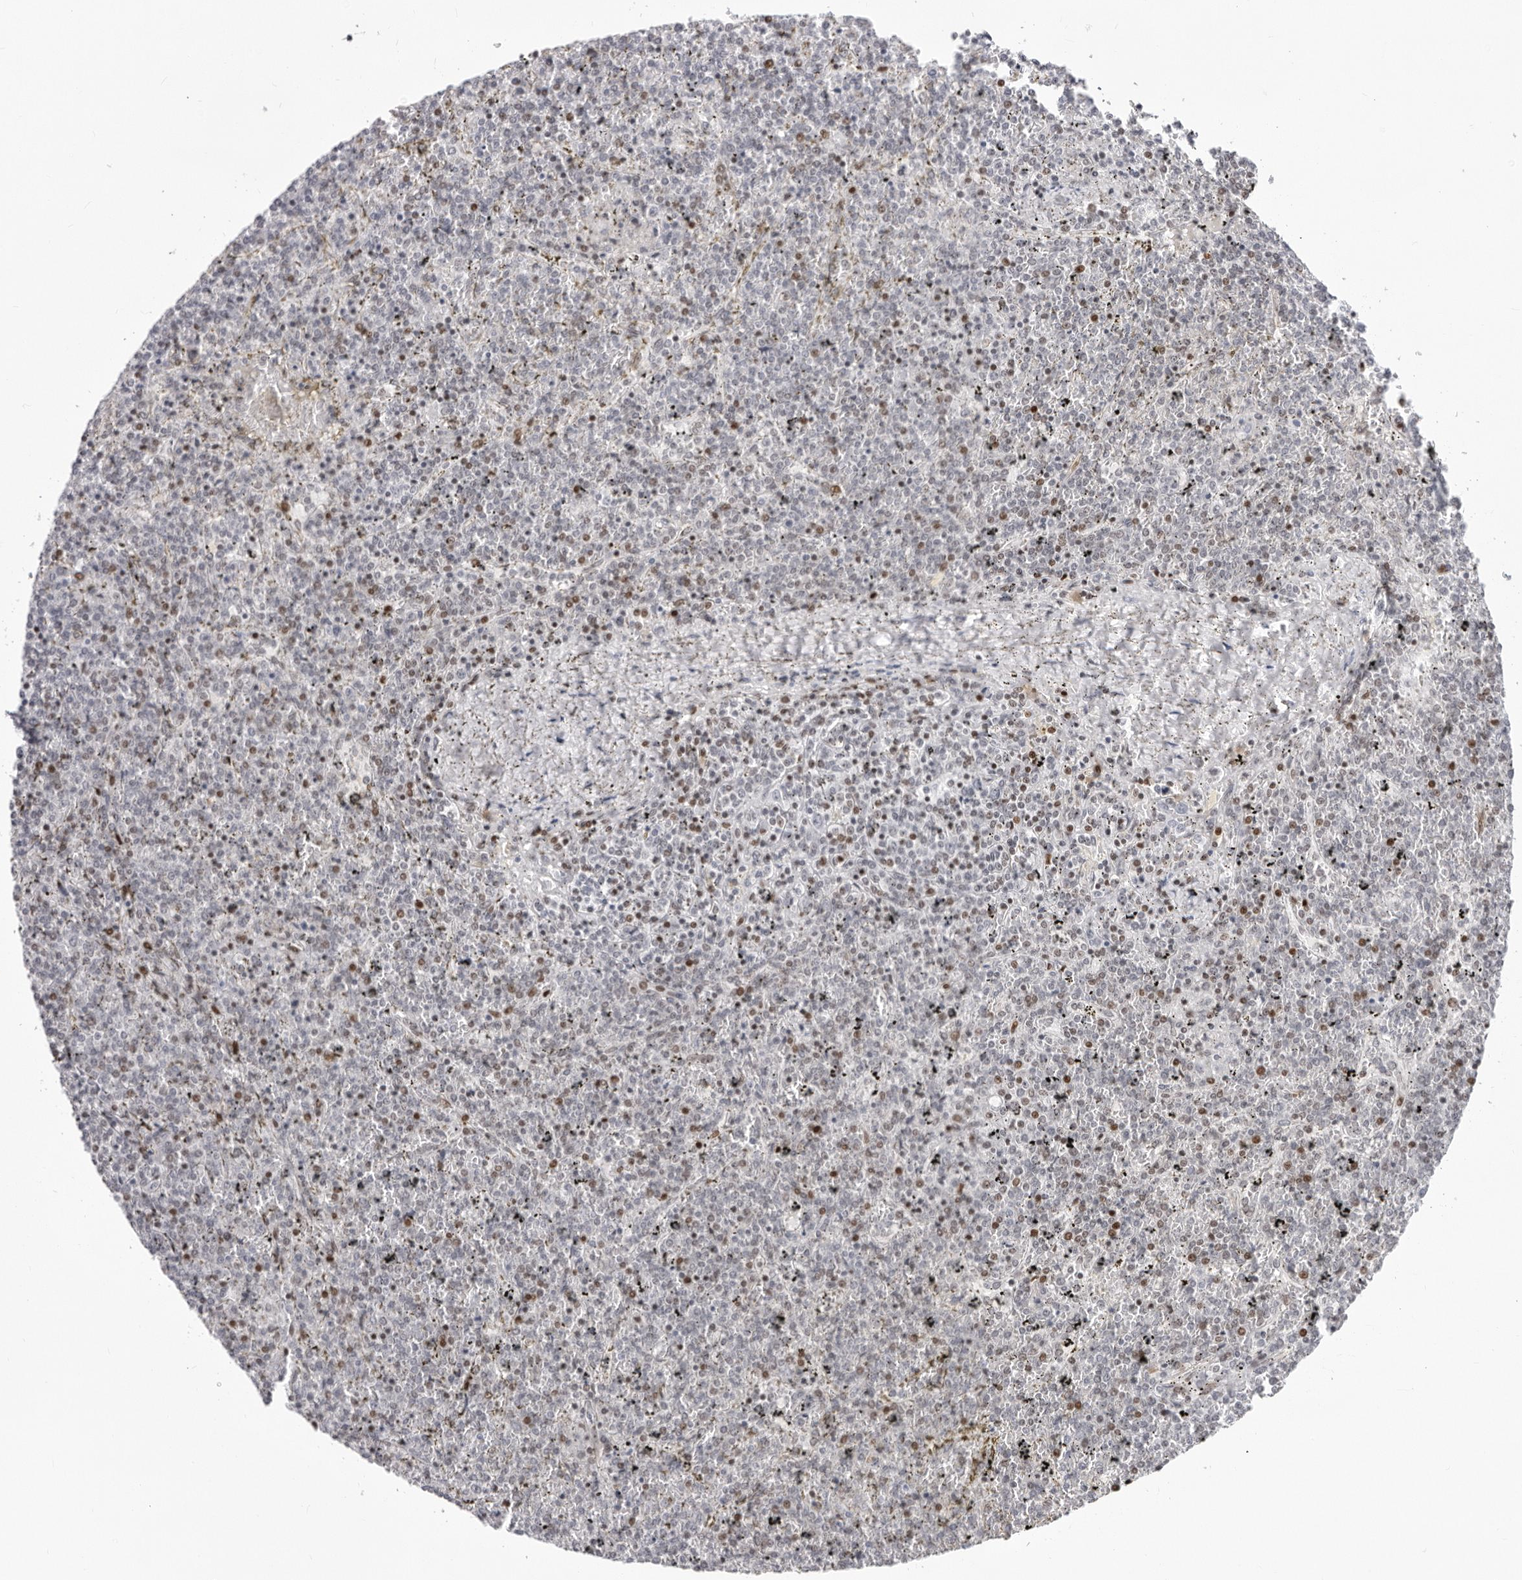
{"staining": {"intensity": "moderate", "quantity": "<25%", "location": "nuclear"}, "tissue": "lymphoma", "cell_type": "Tumor cells", "image_type": "cancer", "snomed": [{"axis": "morphology", "description": "Malignant lymphoma, non-Hodgkin's type, Low grade"}, {"axis": "topography", "description": "Spleen"}], "caption": "Protein positivity by IHC displays moderate nuclear staining in about <25% of tumor cells in malignant lymphoma, non-Hodgkin's type (low-grade).", "gene": "NTPCR", "patient": {"sex": "female", "age": 19}}